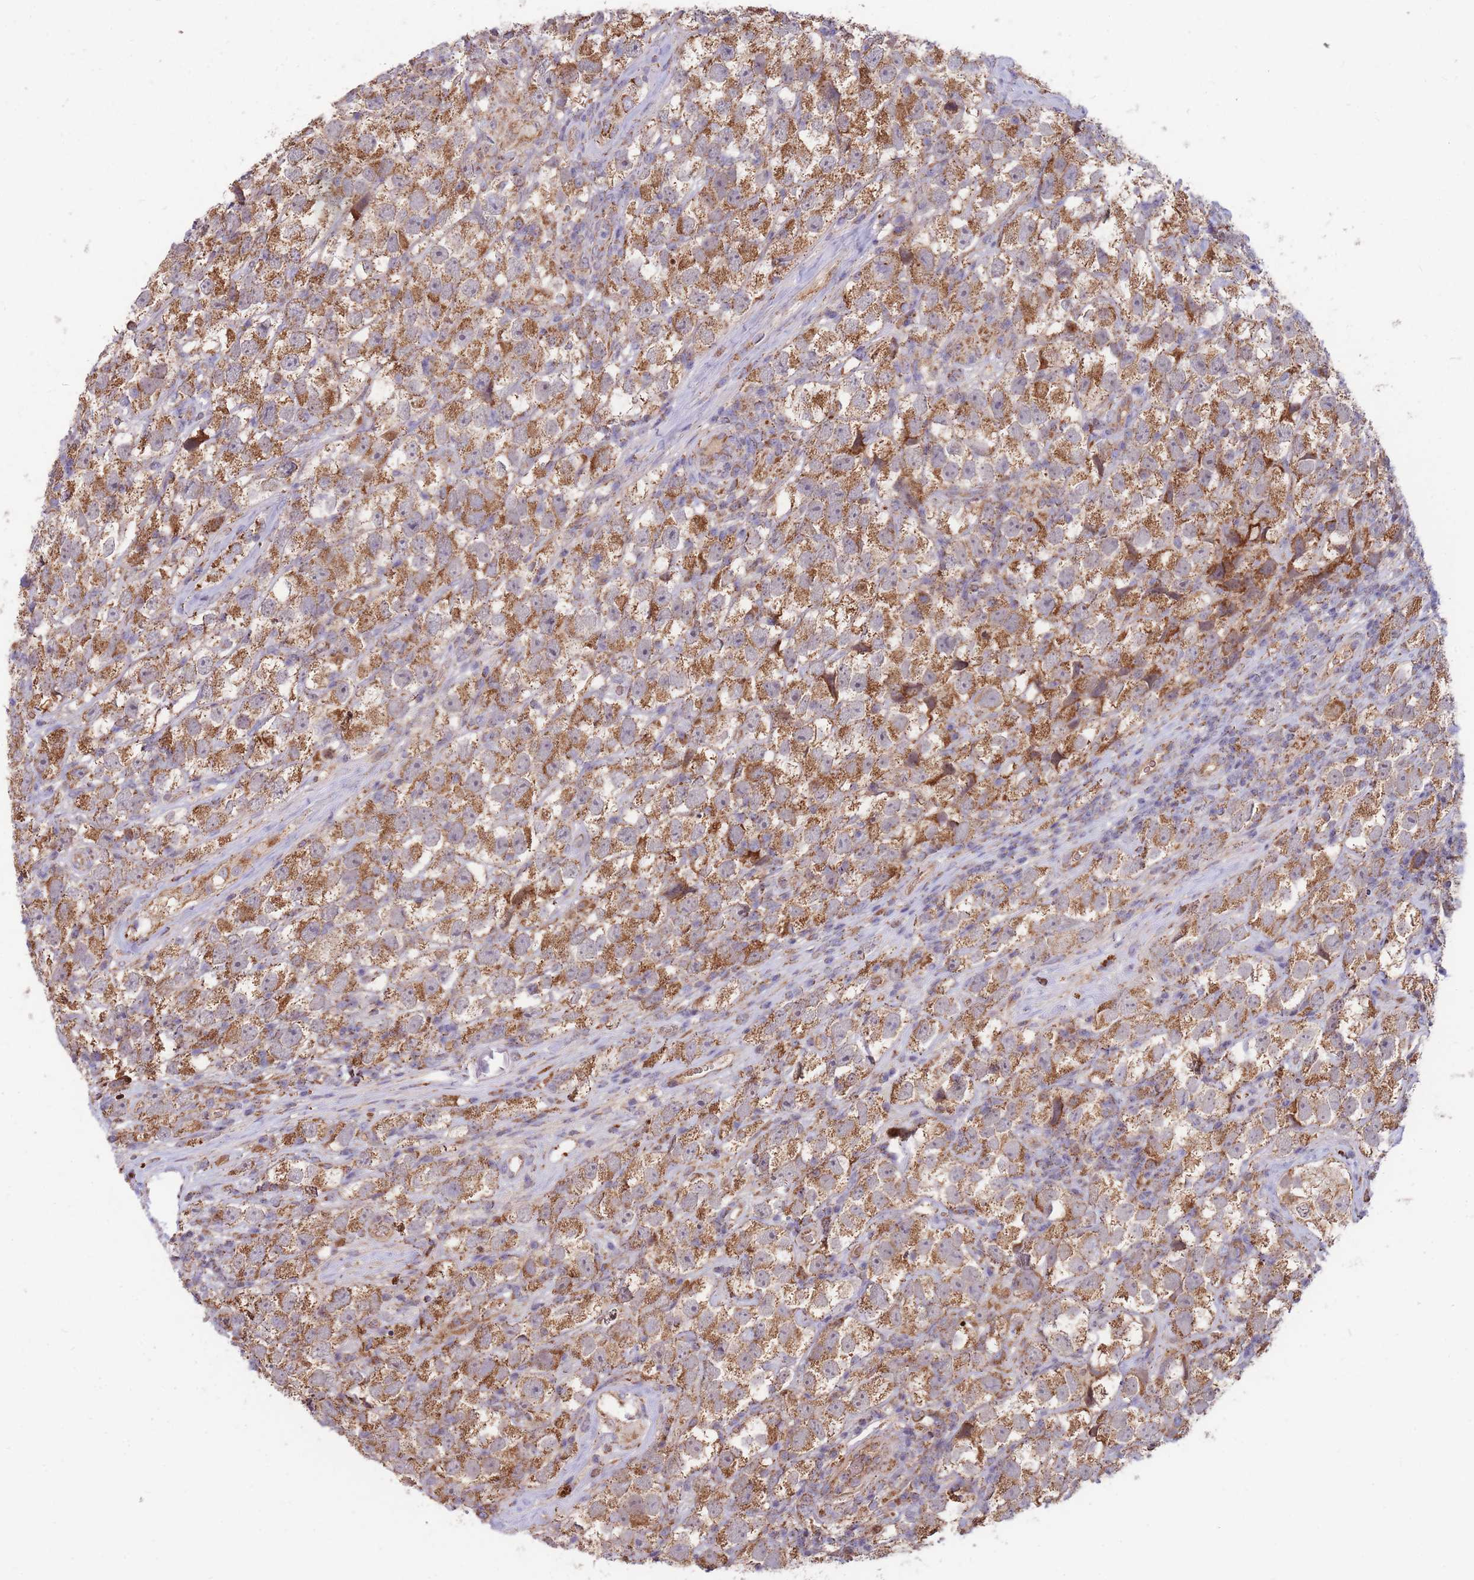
{"staining": {"intensity": "strong", "quantity": ">75%", "location": "cytoplasmic/membranous"}, "tissue": "testis cancer", "cell_type": "Tumor cells", "image_type": "cancer", "snomed": [{"axis": "morphology", "description": "Seminoma, NOS"}, {"axis": "topography", "description": "Testis"}], "caption": "A photomicrograph of seminoma (testis) stained for a protein demonstrates strong cytoplasmic/membranous brown staining in tumor cells.", "gene": "PTPMT1", "patient": {"sex": "male", "age": 26}}